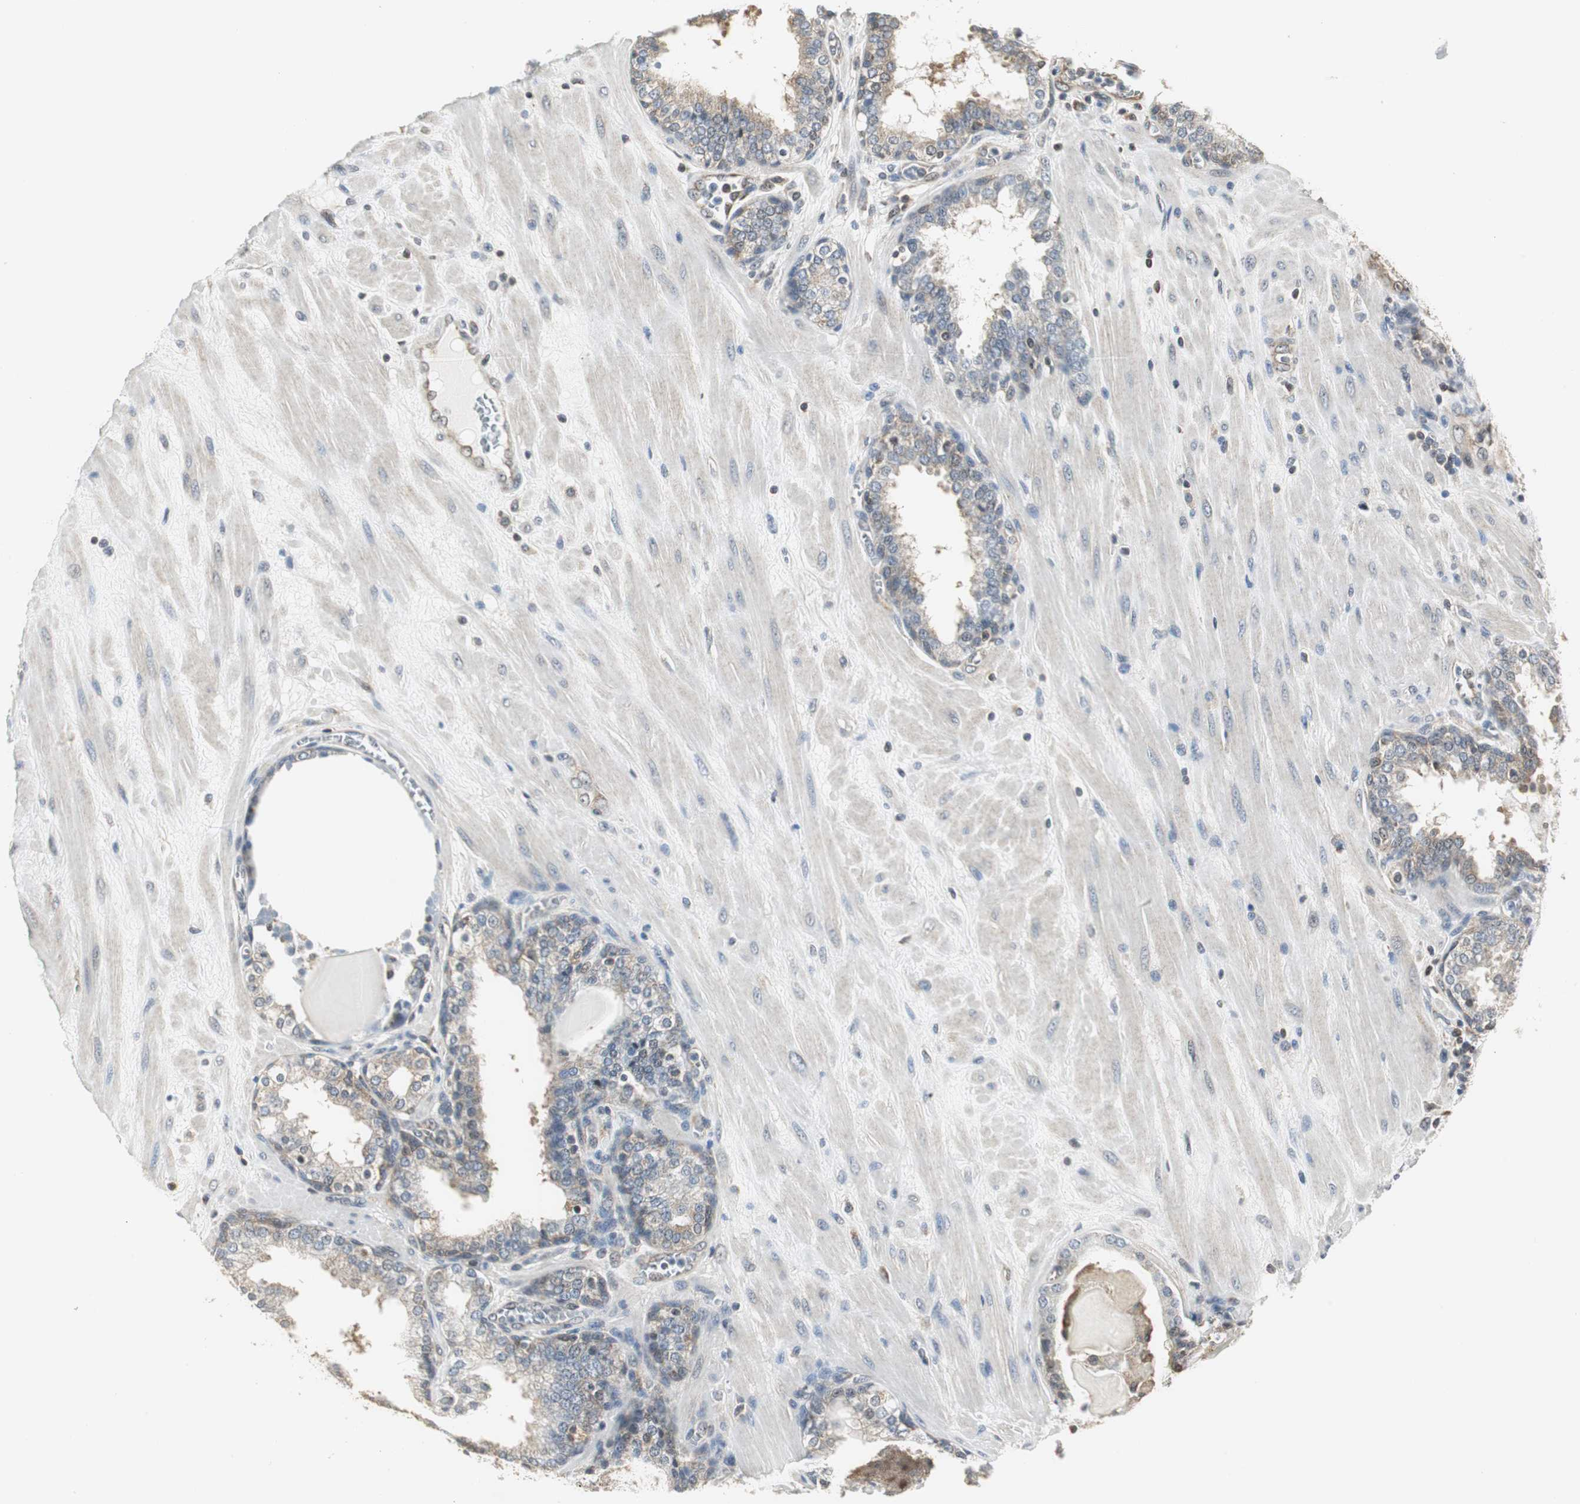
{"staining": {"intensity": "weak", "quantity": ">75%", "location": "cytoplasmic/membranous"}, "tissue": "prostate", "cell_type": "Glandular cells", "image_type": "normal", "snomed": [{"axis": "morphology", "description": "Normal tissue, NOS"}, {"axis": "topography", "description": "Prostate"}], "caption": "Prostate stained with immunohistochemistry (IHC) reveals weak cytoplasmic/membranous expression in about >75% of glandular cells. The protein is shown in brown color, while the nuclei are stained blue.", "gene": "CCT5", "patient": {"sex": "male", "age": 51}}